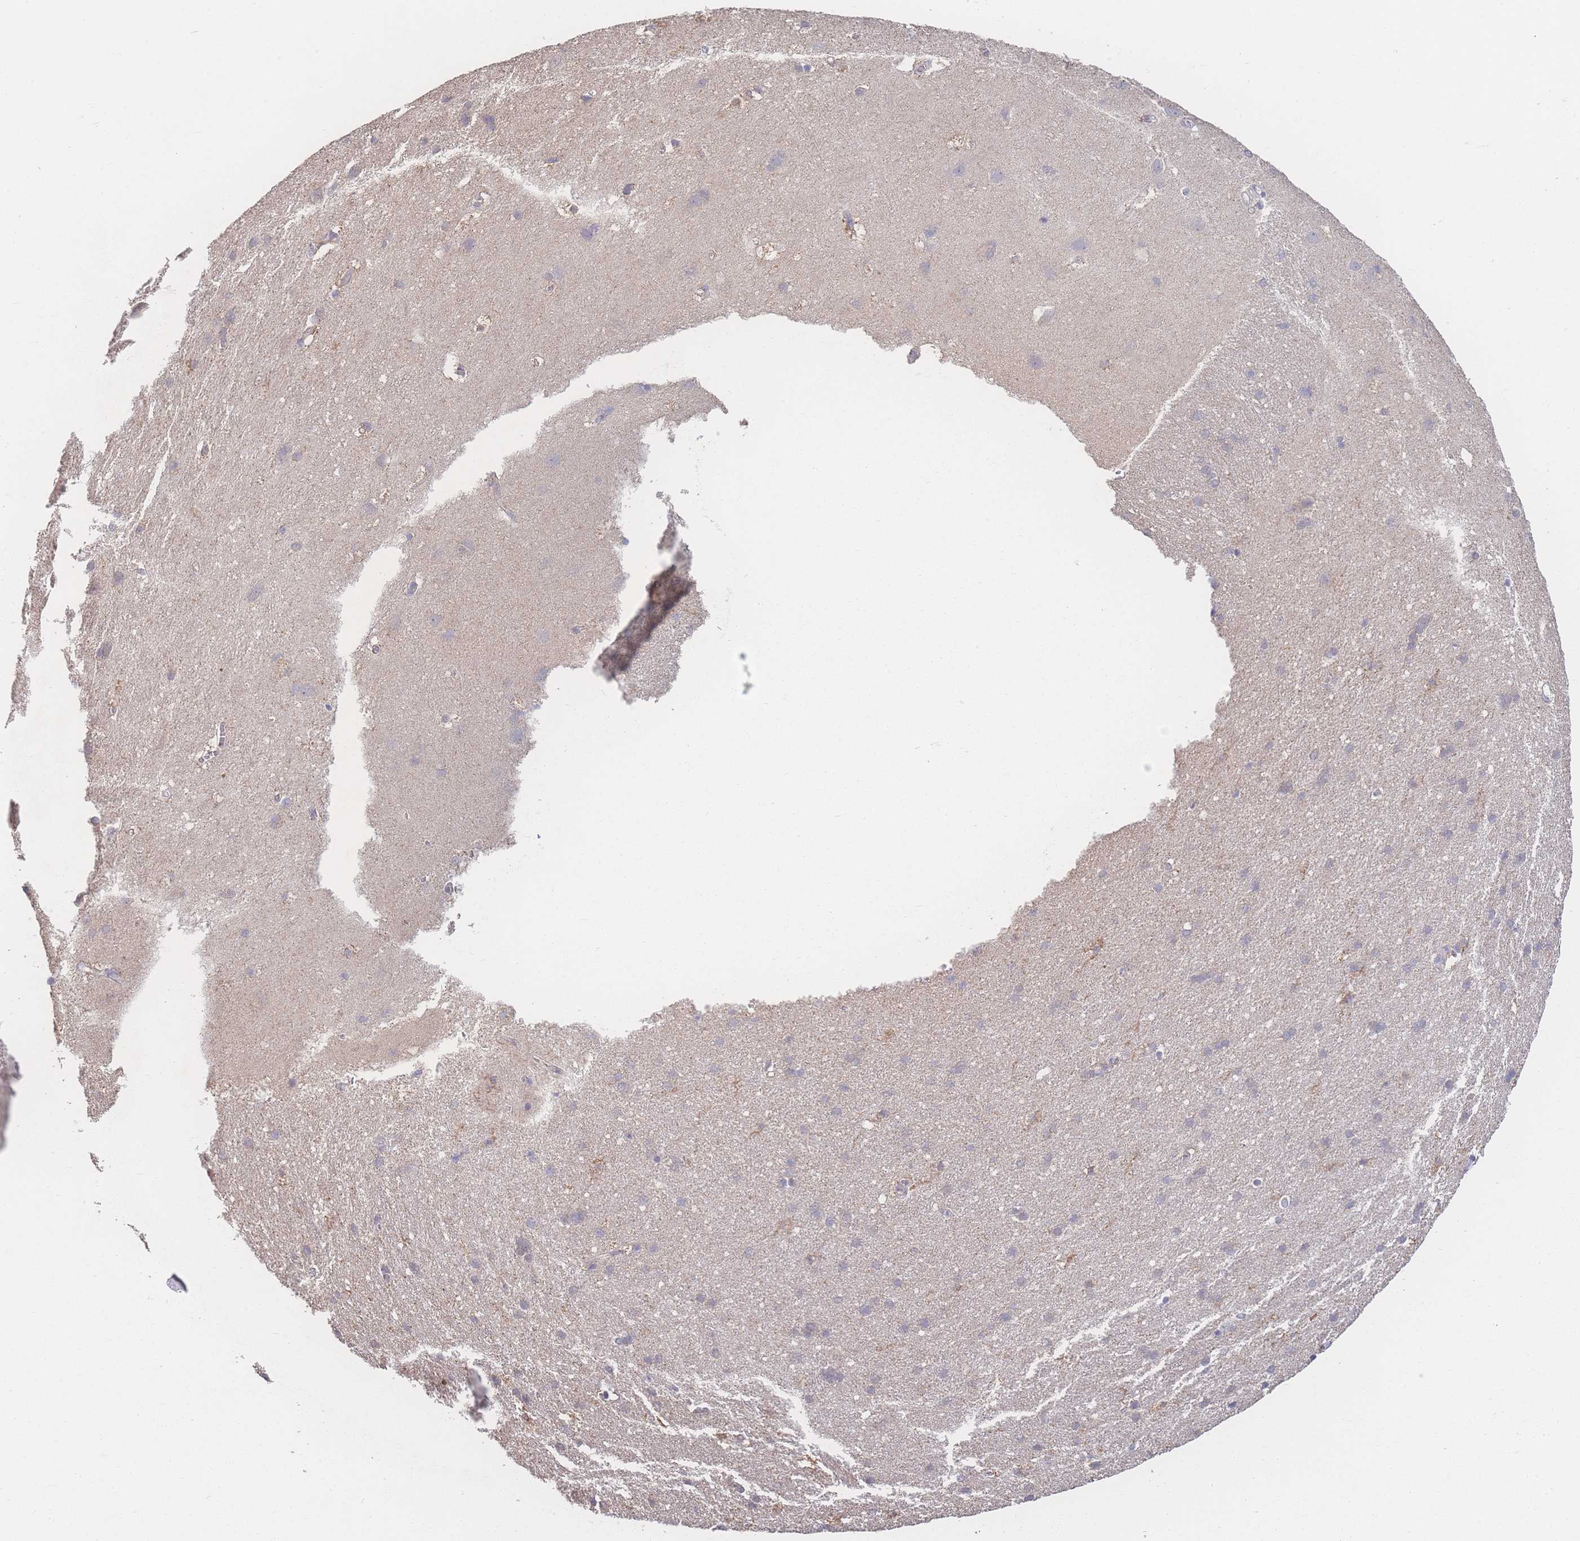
{"staining": {"intensity": "moderate", "quantity": ">75%", "location": "cytoplasmic/membranous"}, "tissue": "cerebral cortex", "cell_type": "Endothelial cells", "image_type": "normal", "snomed": [{"axis": "morphology", "description": "Normal tissue, NOS"}, {"axis": "topography", "description": "Cerebral cortex"}], "caption": "A histopathology image showing moderate cytoplasmic/membranous positivity in about >75% of endothelial cells in unremarkable cerebral cortex, as visualized by brown immunohistochemical staining.", "gene": "GIPR", "patient": {"sex": "male", "age": 54}}